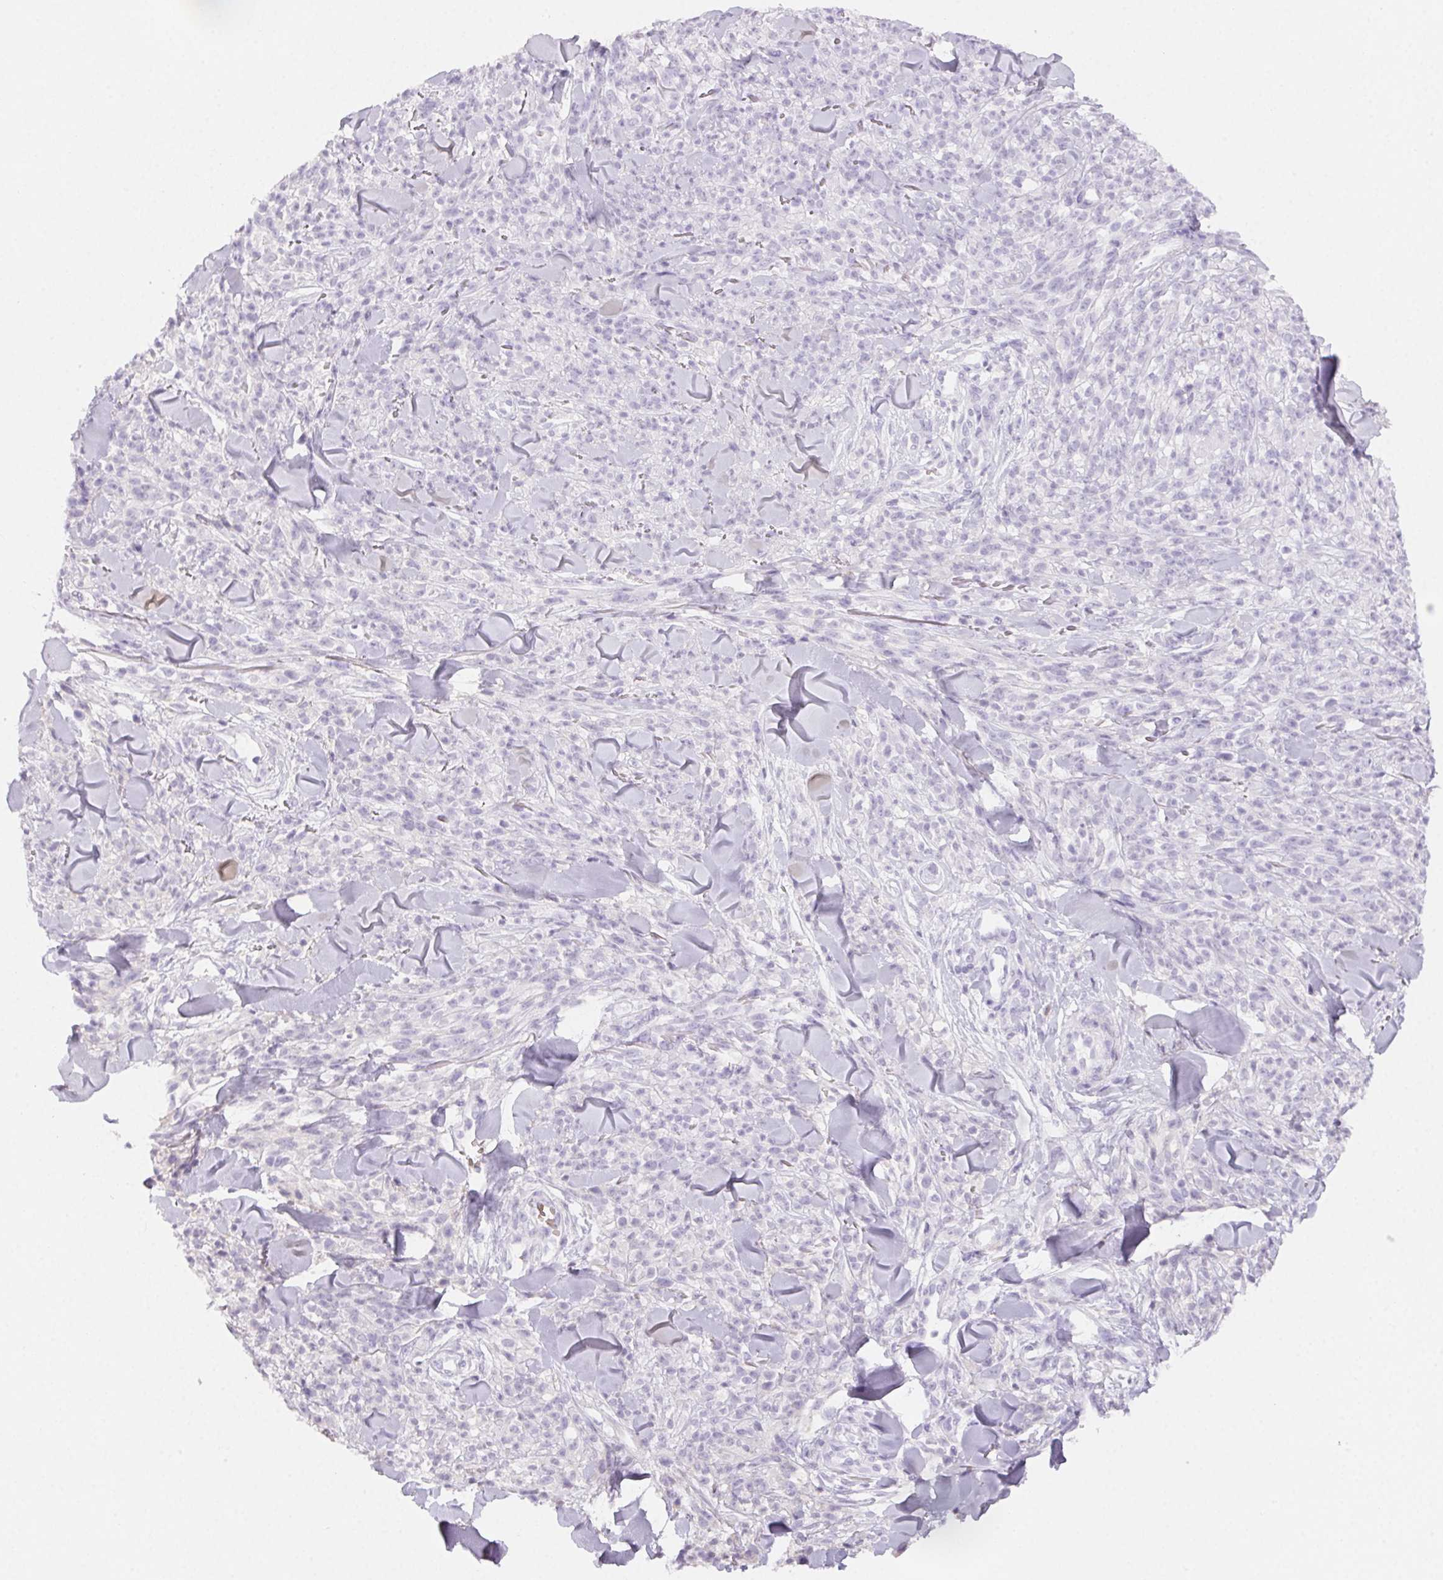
{"staining": {"intensity": "negative", "quantity": "none", "location": "none"}, "tissue": "melanoma", "cell_type": "Tumor cells", "image_type": "cancer", "snomed": [{"axis": "morphology", "description": "Malignant melanoma, NOS"}, {"axis": "topography", "description": "Skin"}, {"axis": "topography", "description": "Skin of trunk"}], "caption": "The image demonstrates no staining of tumor cells in melanoma. (DAB (3,3'-diaminobenzidine) IHC, high magnification).", "gene": "PADI4", "patient": {"sex": "male", "age": 74}}